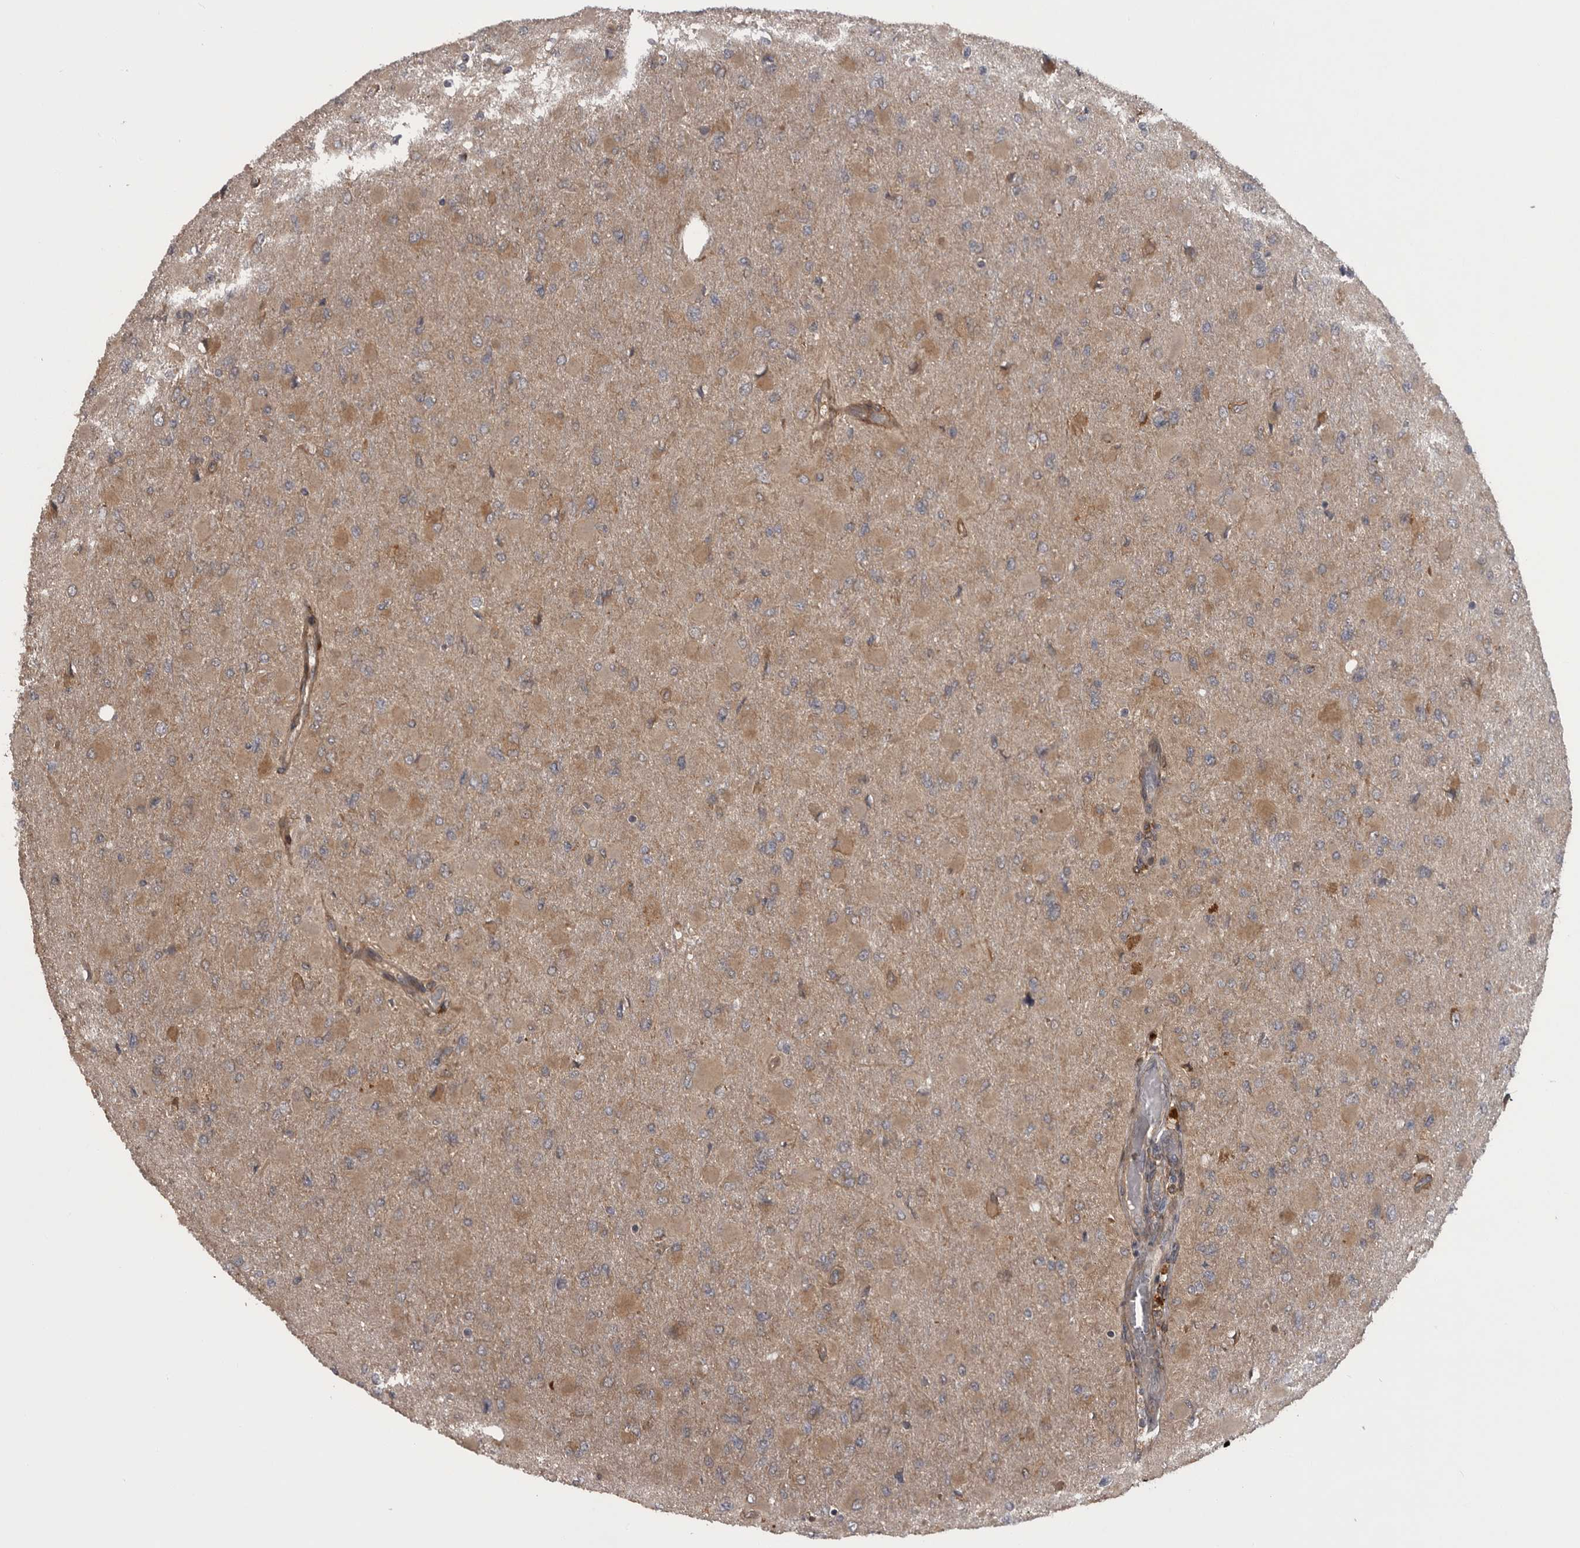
{"staining": {"intensity": "moderate", "quantity": ">75%", "location": "cytoplasmic/membranous"}, "tissue": "glioma", "cell_type": "Tumor cells", "image_type": "cancer", "snomed": [{"axis": "morphology", "description": "Glioma, malignant, High grade"}, {"axis": "topography", "description": "Cerebral cortex"}], "caption": "The image shows immunohistochemical staining of malignant glioma (high-grade). There is moderate cytoplasmic/membranous staining is appreciated in about >75% of tumor cells.", "gene": "RAB3GAP2", "patient": {"sex": "female", "age": 36}}